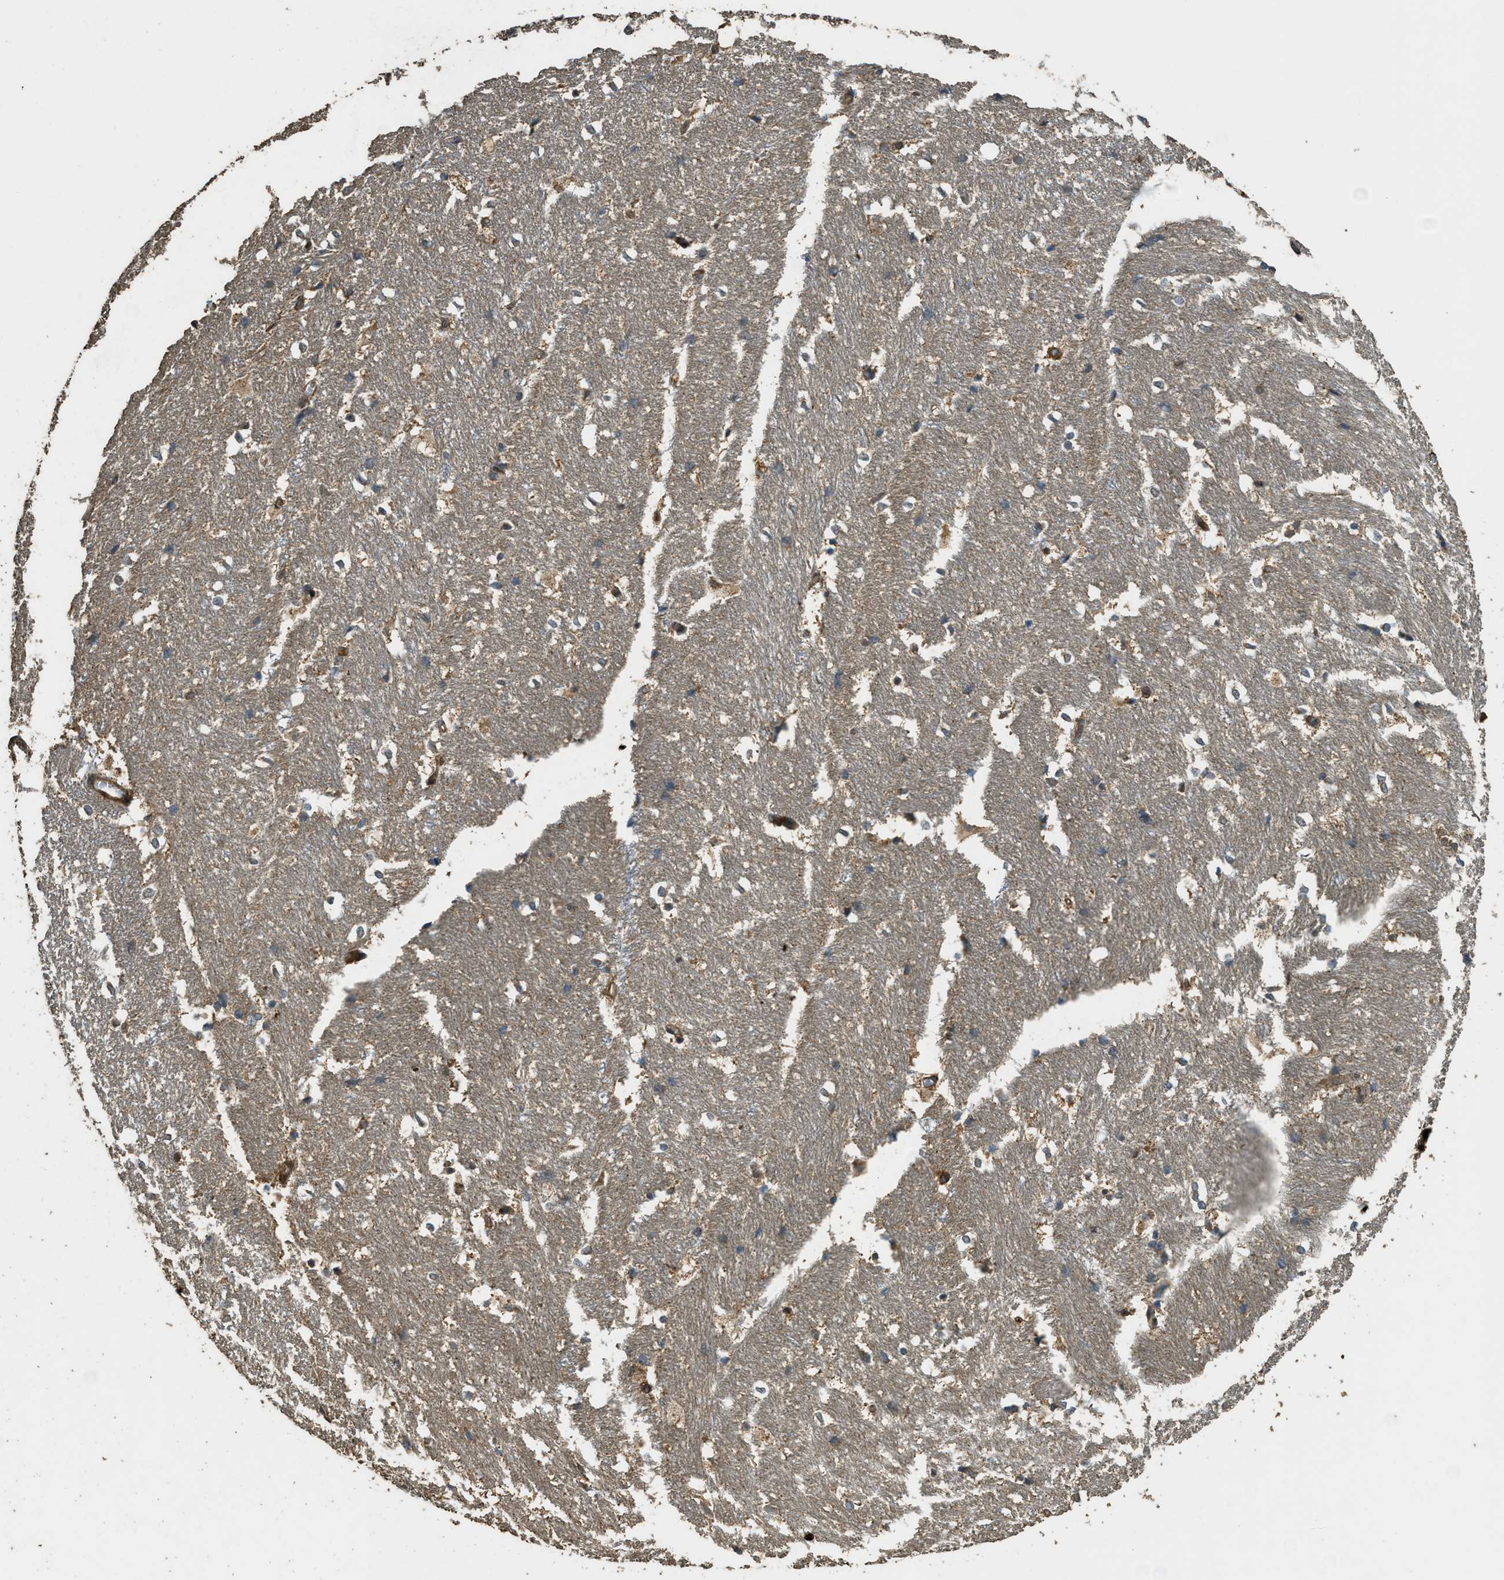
{"staining": {"intensity": "negative", "quantity": "none", "location": "none"}, "tissue": "hippocampus", "cell_type": "Glial cells", "image_type": "normal", "snomed": [{"axis": "morphology", "description": "Normal tissue, NOS"}, {"axis": "topography", "description": "Hippocampus"}], "caption": "A high-resolution micrograph shows immunohistochemistry staining of normal hippocampus, which shows no significant expression in glial cells. Brightfield microscopy of immunohistochemistry (IHC) stained with DAB (3,3'-diaminobenzidine) (brown) and hematoxylin (blue), captured at high magnification.", "gene": "PPP6R3", "patient": {"sex": "female", "age": 19}}